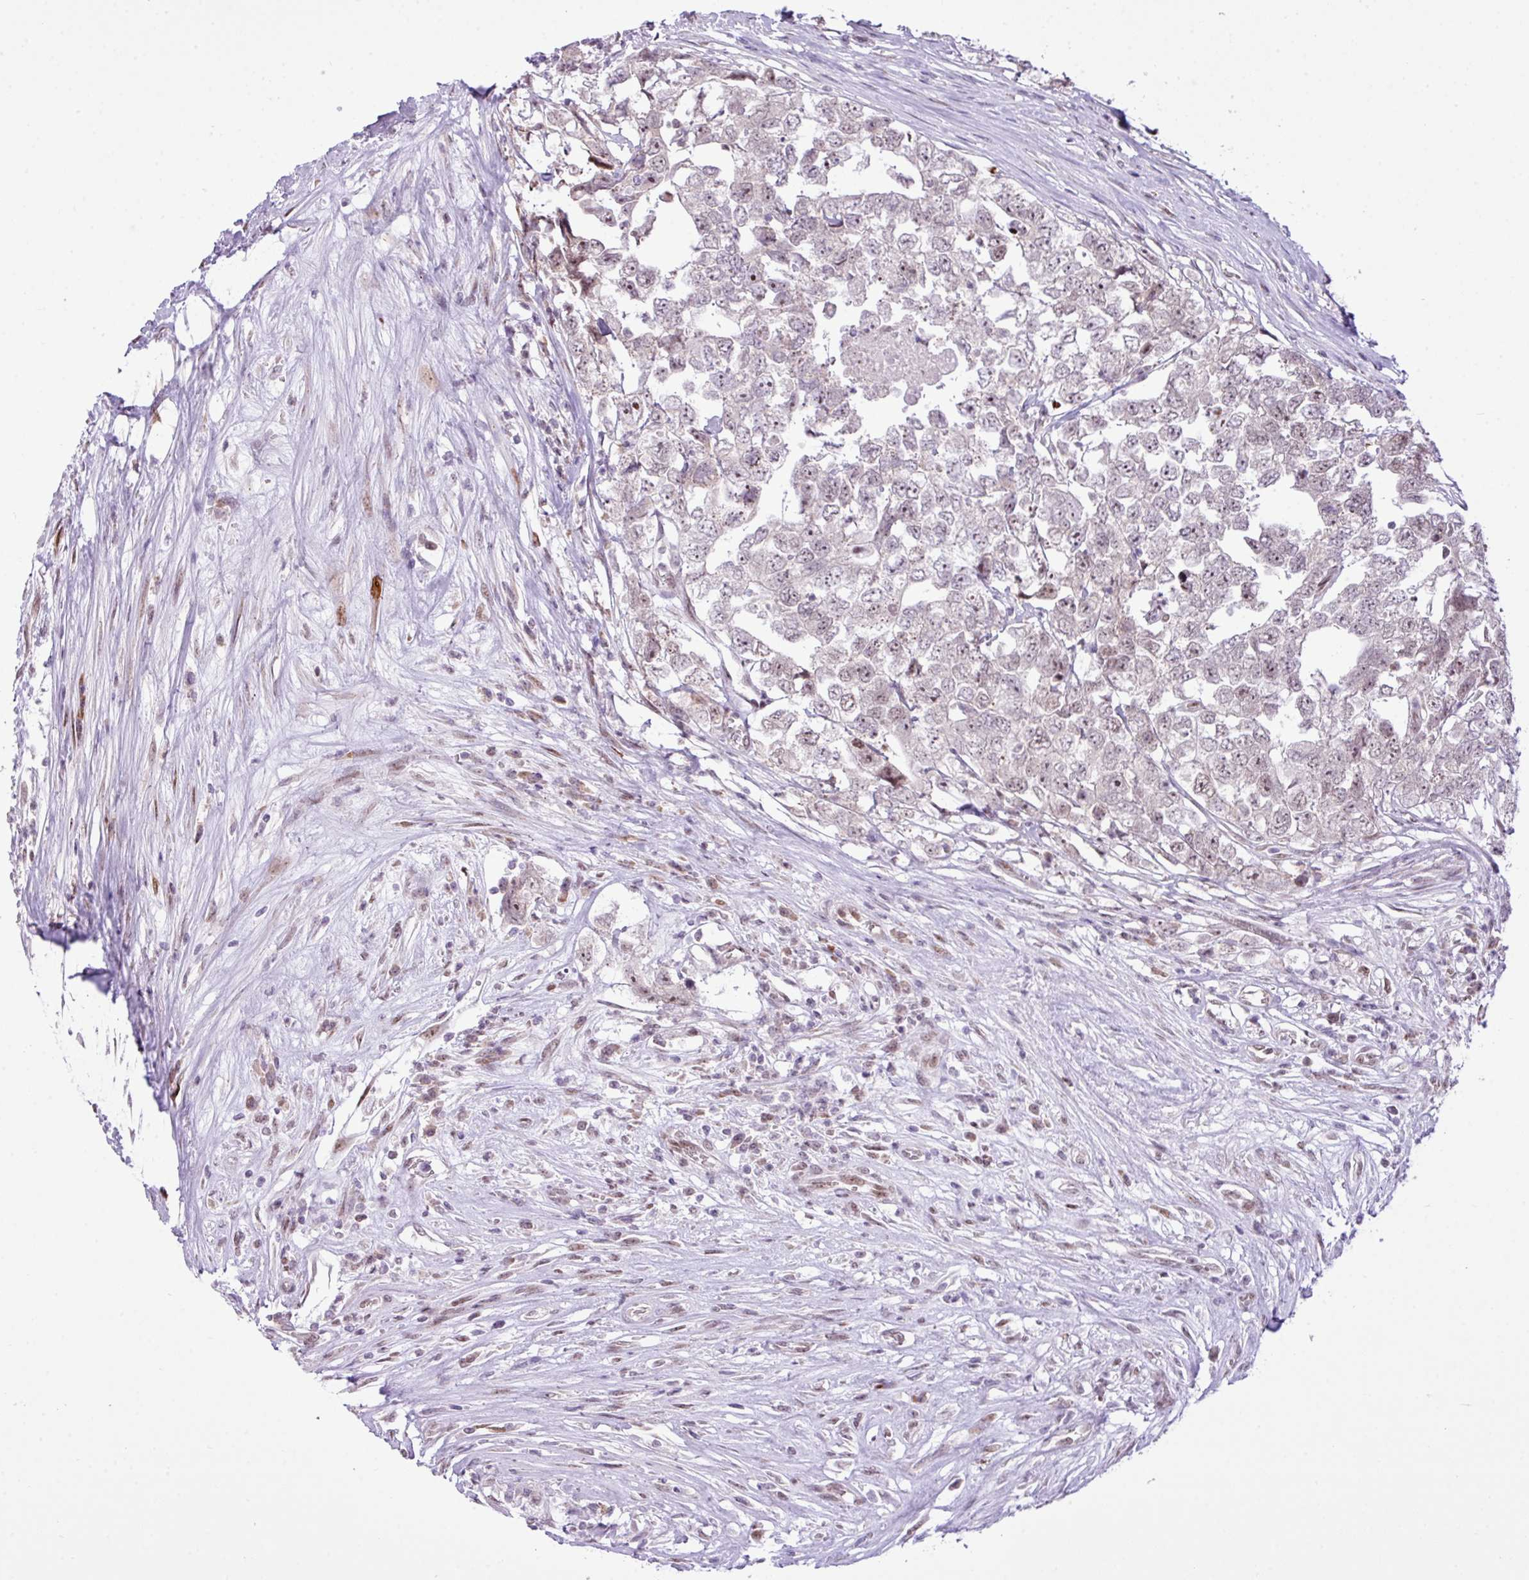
{"staining": {"intensity": "weak", "quantity": "<25%", "location": "nuclear"}, "tissue": "testis cancer", "cell_type": "Tumor cells", "image_type": "cancer", "snomed": [{"axis": "morphology", "description": "Carcinoma, Embryonal, NOS"}, {"axis": "topography", "description": "Testis"}], "caption": "A histopathology image of human testis embryonal carcinoma is negative for staining in tumor cells.", "gene": "ELOA2", "patient": {"sex": "male", "age": 22}}